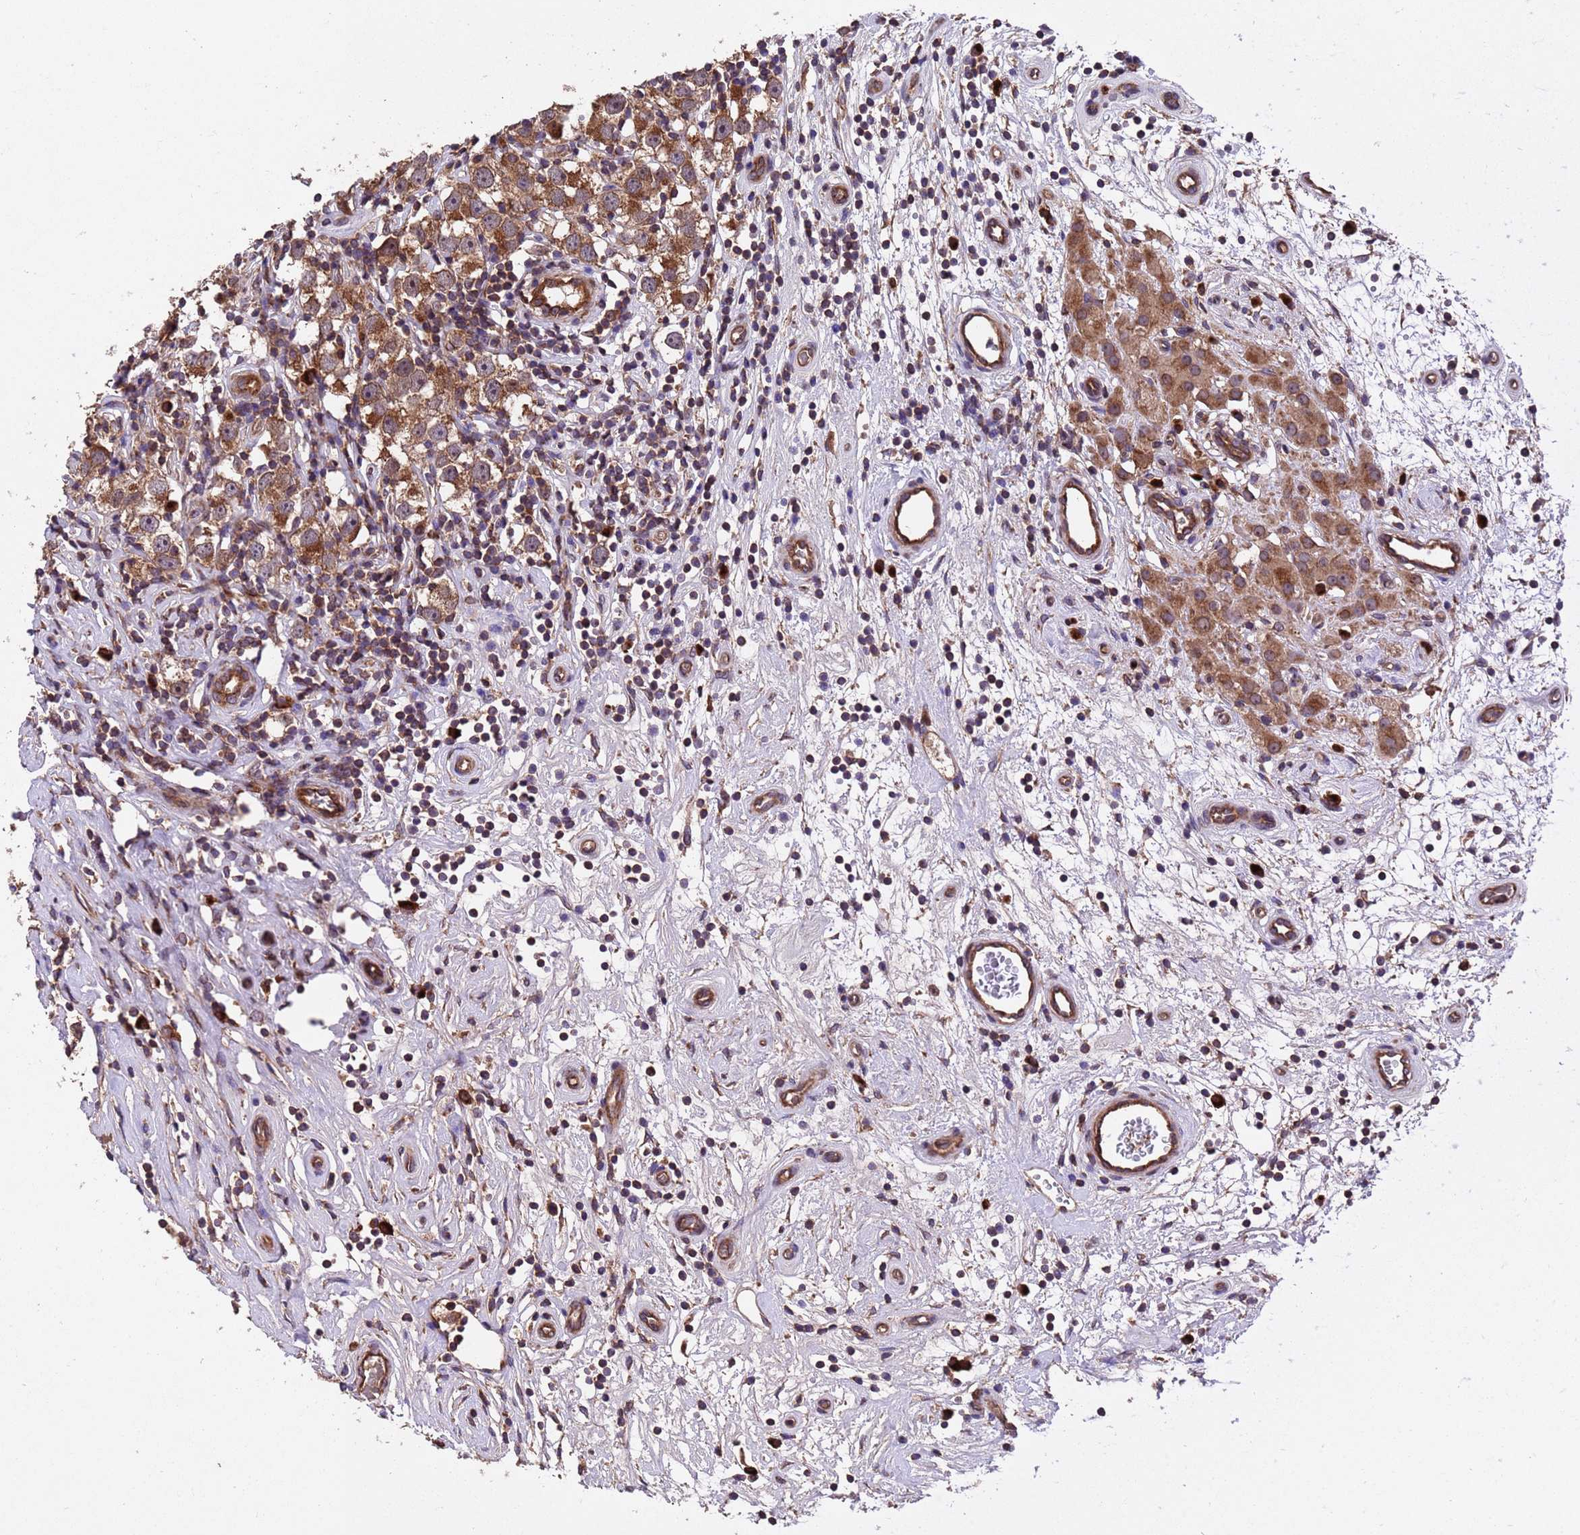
{"staining": {"intensity": "moderate", "quantity": ">75%", "location": "cytoplasmic/membranous"}, "tissue": "testis cancer", "cell_type": "Tumor cells", "image_type": "cancer", "snomed": [{"axis": "morphology", "description": "Seminoma, NOS"}, {"axis": "topography", "description": "Testis"}], "caption": "This is an image of IHC staining of testis cancer (seminoma), which shows moderate staining in the cytoplasmic/membranous of tumor cells.", "gene": "TSR3", "patient": {"sex": "male", "age": 49}}